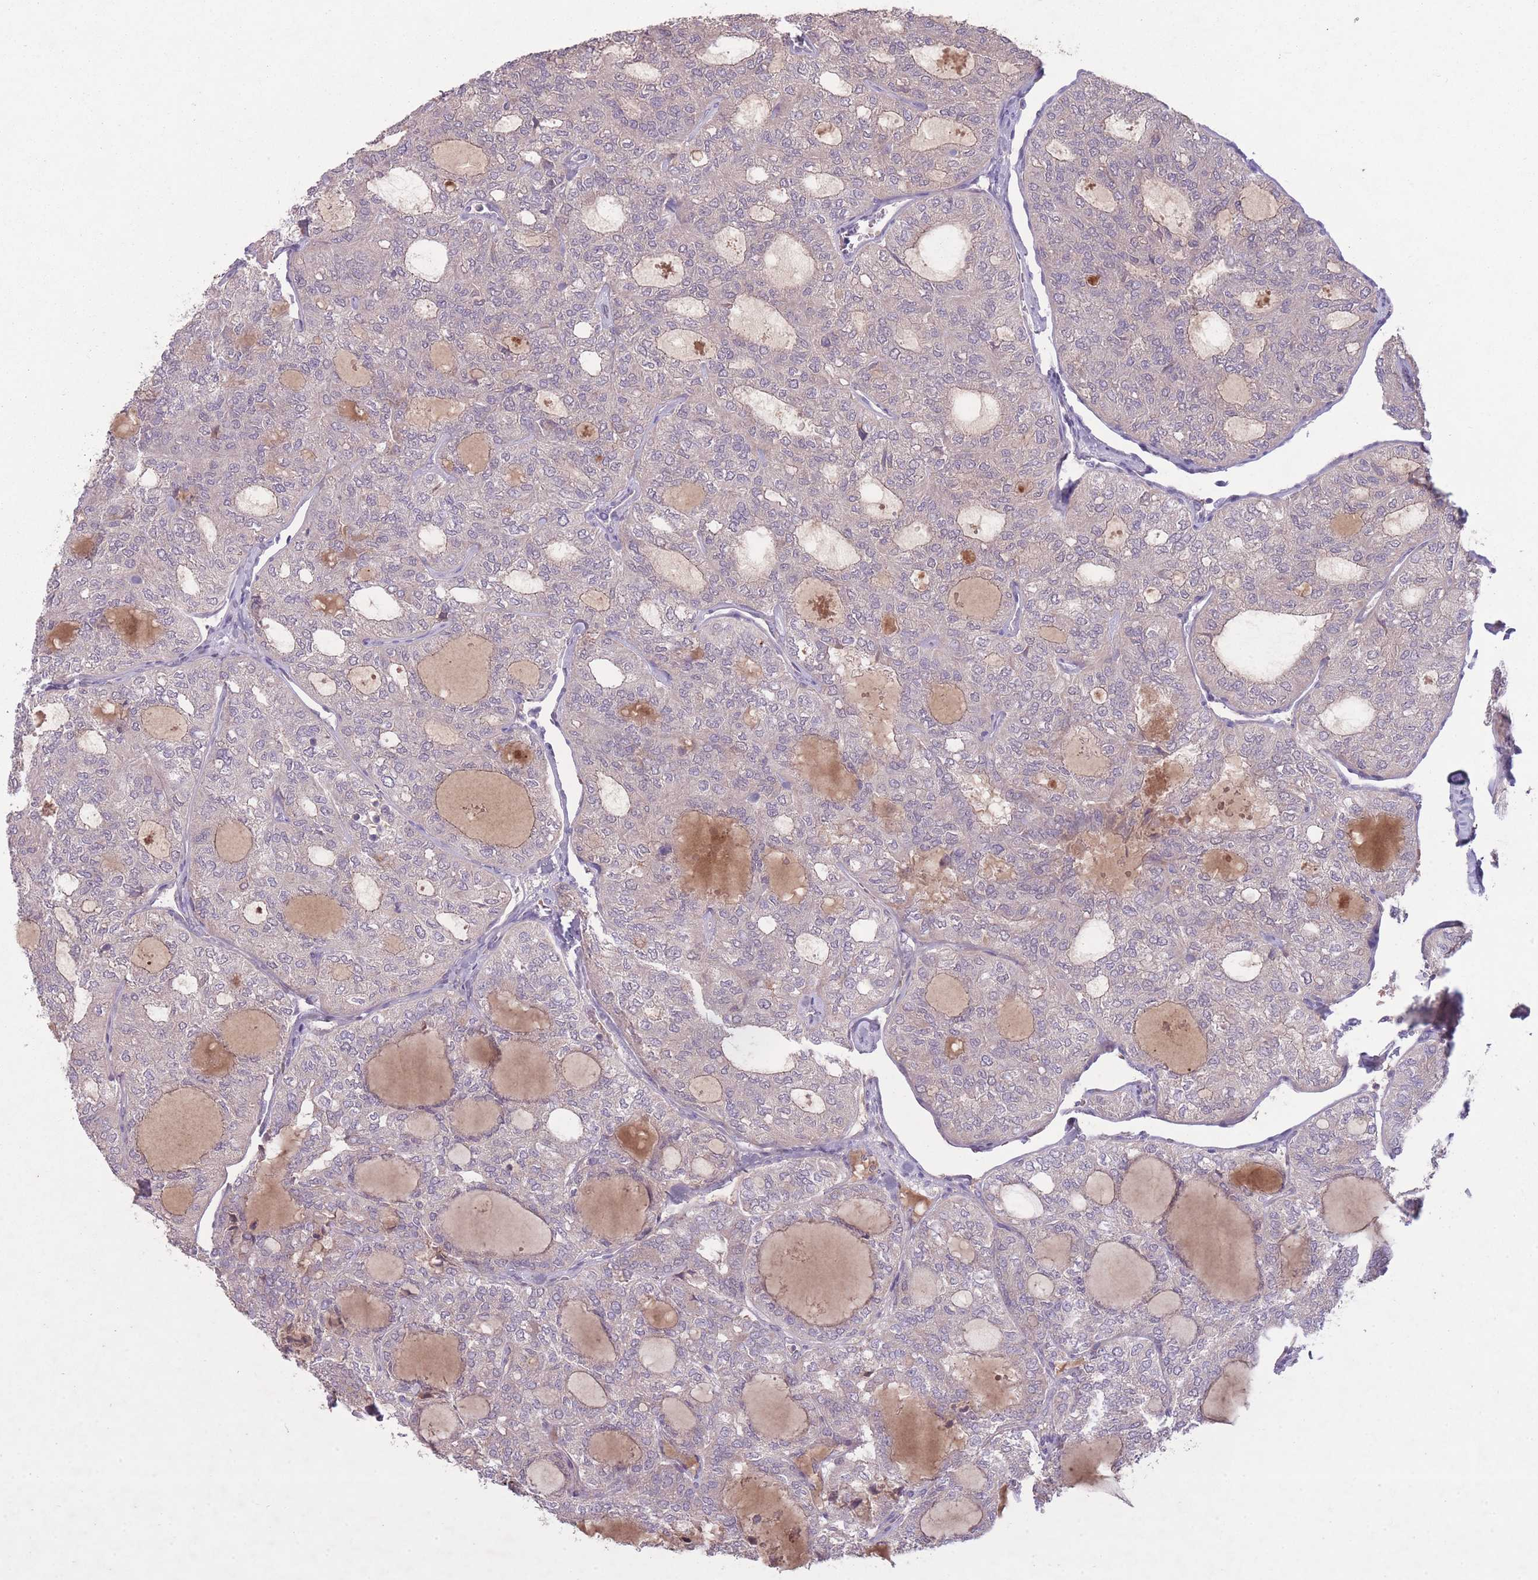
{"staining": {"intensity": "negative", "quantity": "none", "location": "none"}, "tissue": "thyroid cancer", "cell_type": "Tumor cells", "image_type": "cancer", "snomed": [{"axis": "morphology", "description": "Follicular adenoma carcinoma, NOS"}, {"axis": "topography", "description": "Thyroid gland"}], "caption": "An image of human follicular adenoma carcinoma (thyroid) is negative for staining in tumor cells.", "gene": "OR2V2", "patient": {"sex": "male", "age": 75}}